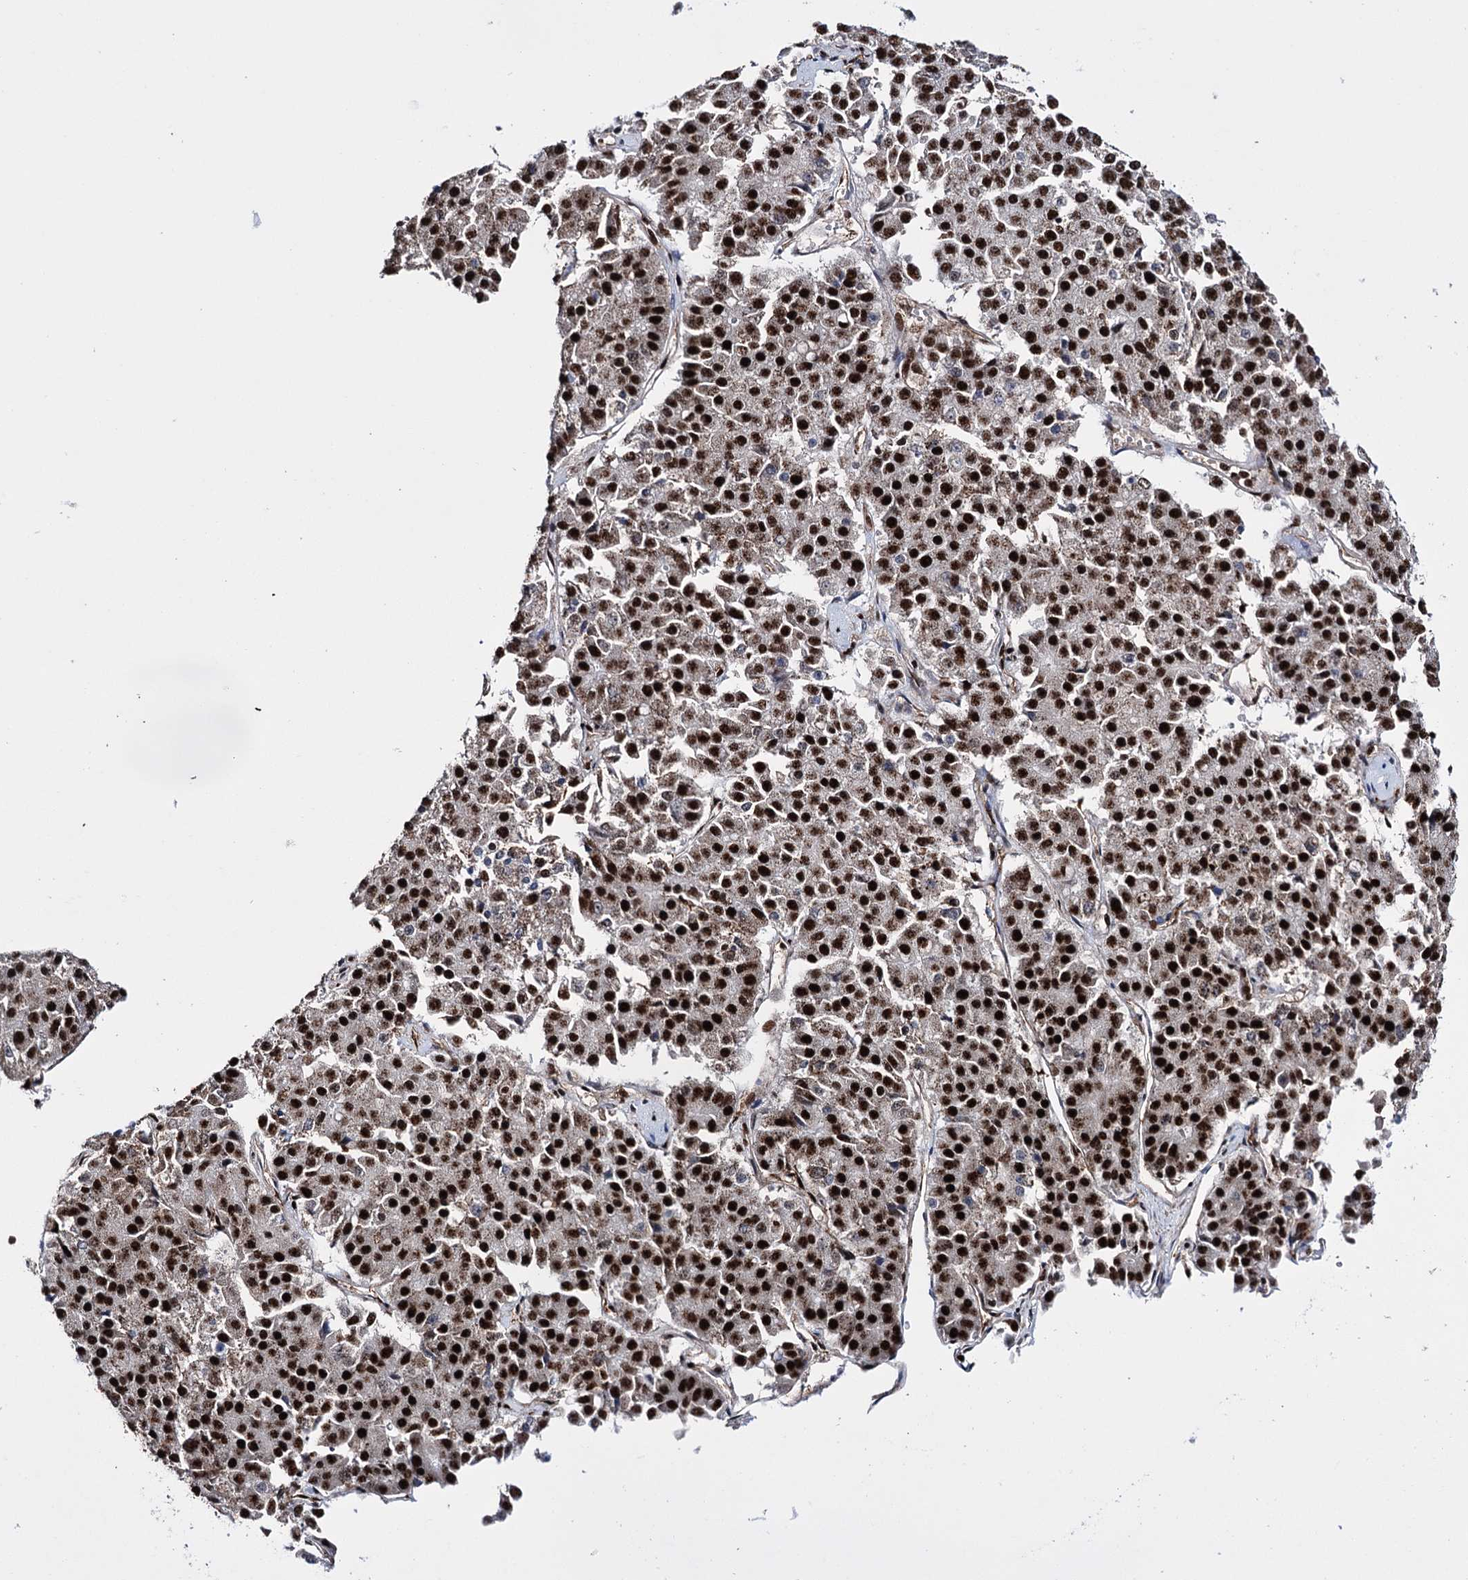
{"staining": {"intensity": "strong", "quantity": ">75%", "location": "nuclear"}, "tissue": "pancreatic cancer", "cell_type": "Tumor cells", "image_type": "cancer", "snomed": [{"axis": "morphology", "description": "Adenocarcinoma, NOS"}, {"axis": "topography", "description": "Pancreas"}], "caption": "Immunohistochemistry (DAB) staining of pancreatic cancer (adenocarcinoma) demonstrates strong nuclear protein staining in approximately >75% of tumor cells.", "gene": "PRPF40A", "patient": {"sex": "male", "age": 50}}